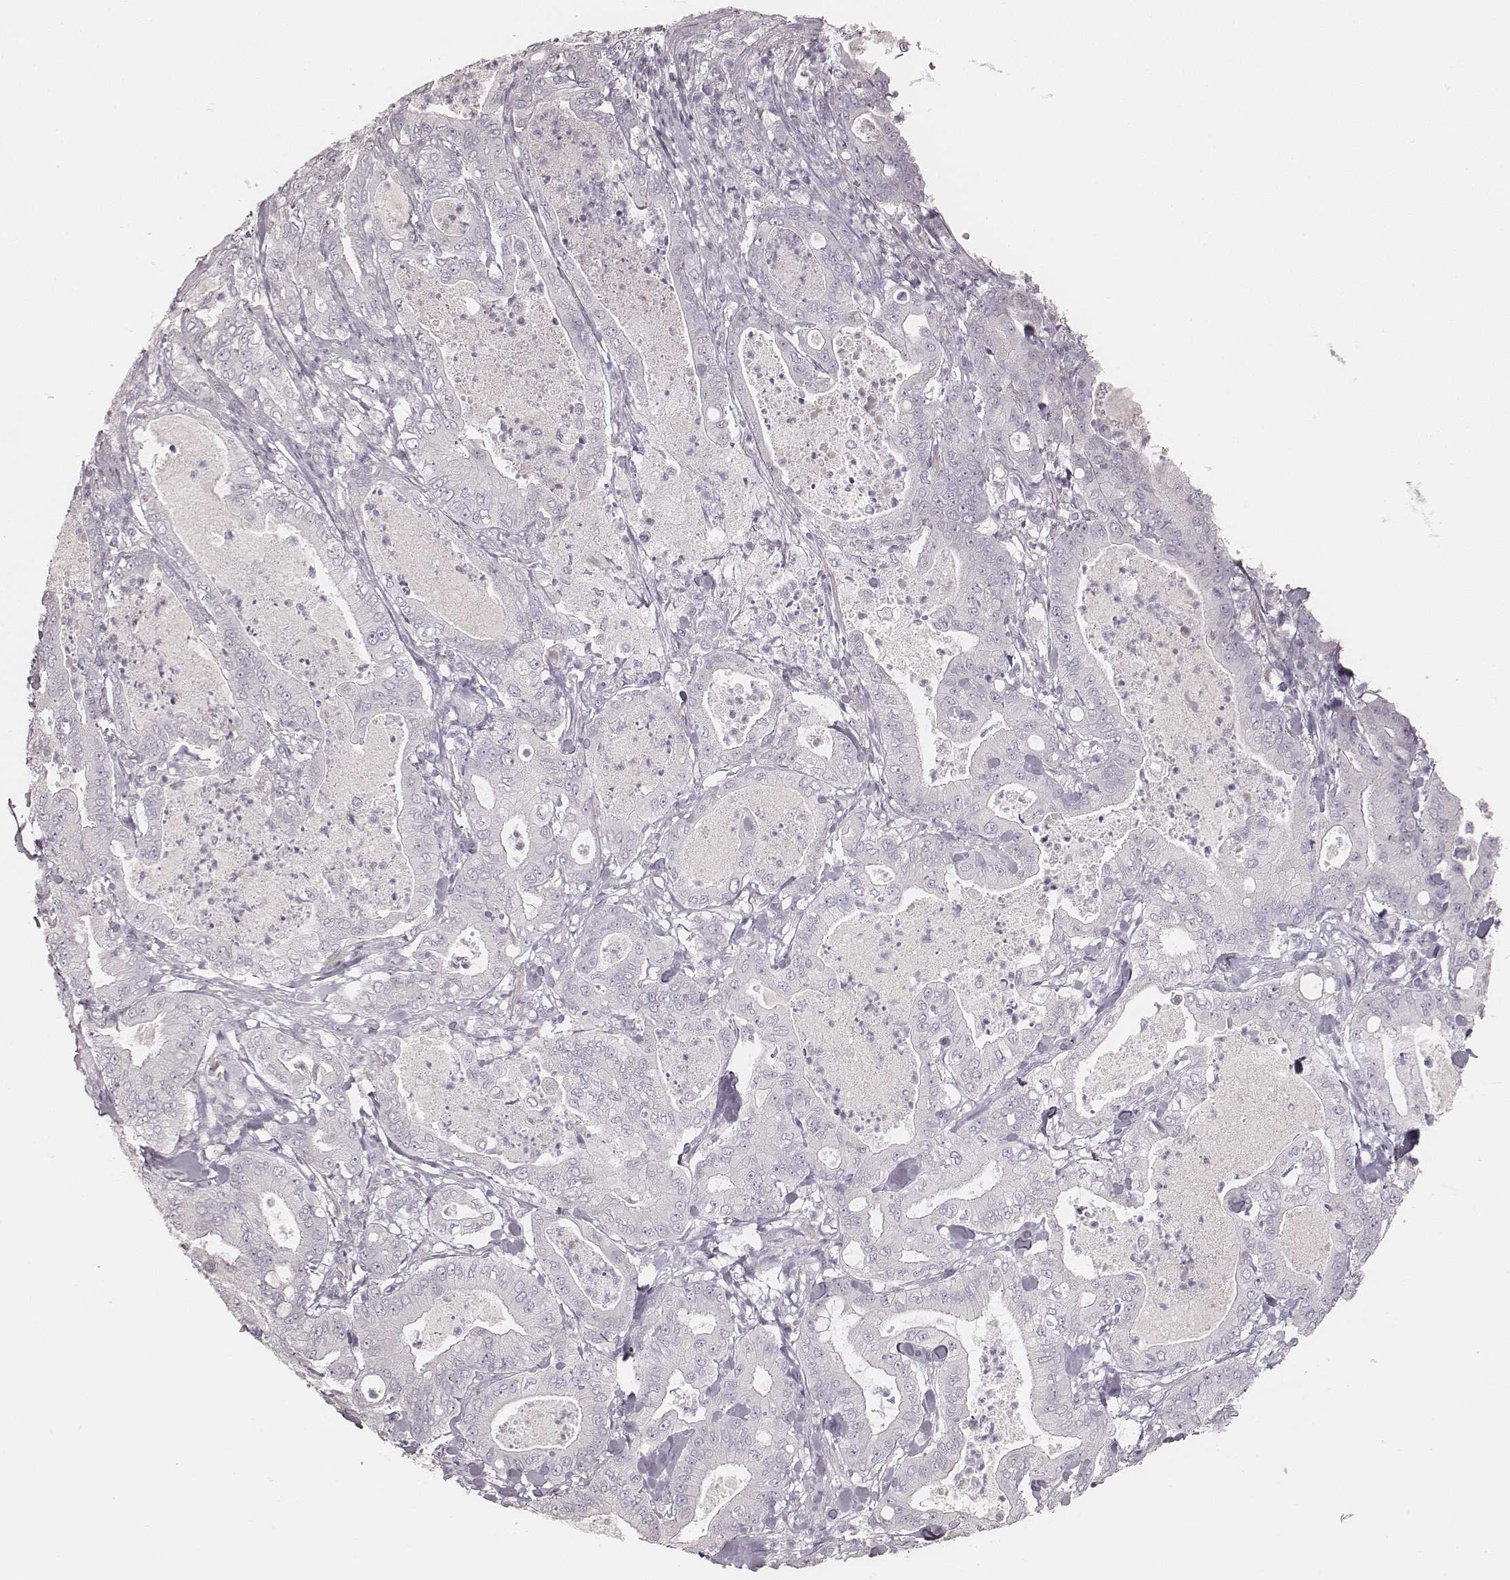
{"staining": {"intensity": "negative", "quantity": "none", "location": "none"}, "tissue": "pancreatic cancer", "cell_type": "Tumor cells", "image_type": "cancer", "snomed": [{"axis": "morphology", "description": "Adenocarcinoma, NOS"}, {"axis": "topography", "description": "Pancreas"}], "caption": "IHC of human adenocarcinoma (pancreatic) displays no staining in tumor cells.", "gene": "KRT31", "patient": {"sex": "male", "age": 71}}